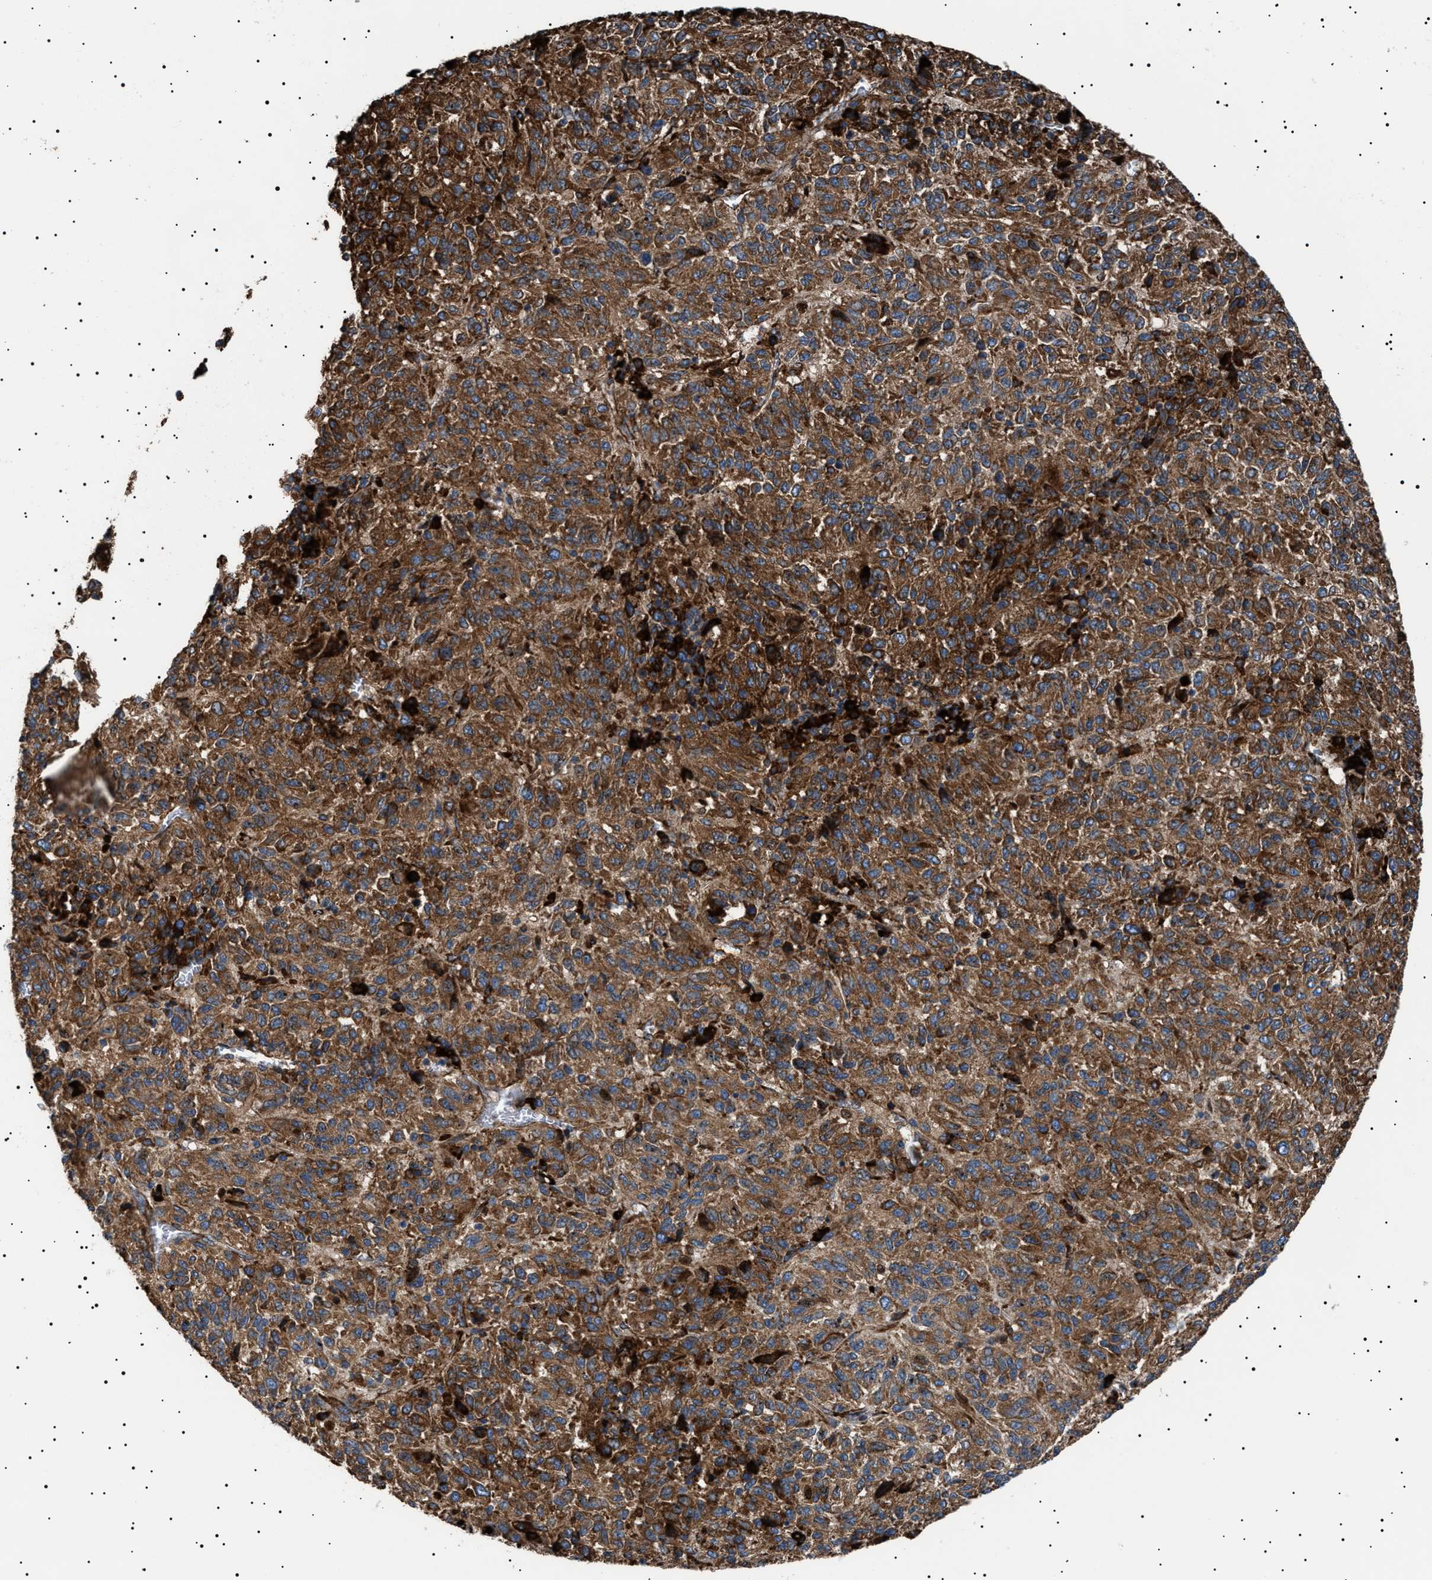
{"staining": {"intensity": "strong", "quantity": ">75%", "location": "cytoplasmic/membranous"}, "tissue": "melanoma", "cell_type": "Tumor cells", "image_type": "cancer", "snomed": [{"axis": "morphology", "description": "Malignant melanoma, Metastatic site"}, {"axis": "topography", "description": "Lung"}], "caption": "Protein expression analysis of malignant melanoma (metastatic site) displays strong cytoplasmic/membranous positivity in approximately >75% of tumor cells.", "gene": "TOP1MT", "patient": {"sex": "male", "age": 64}}